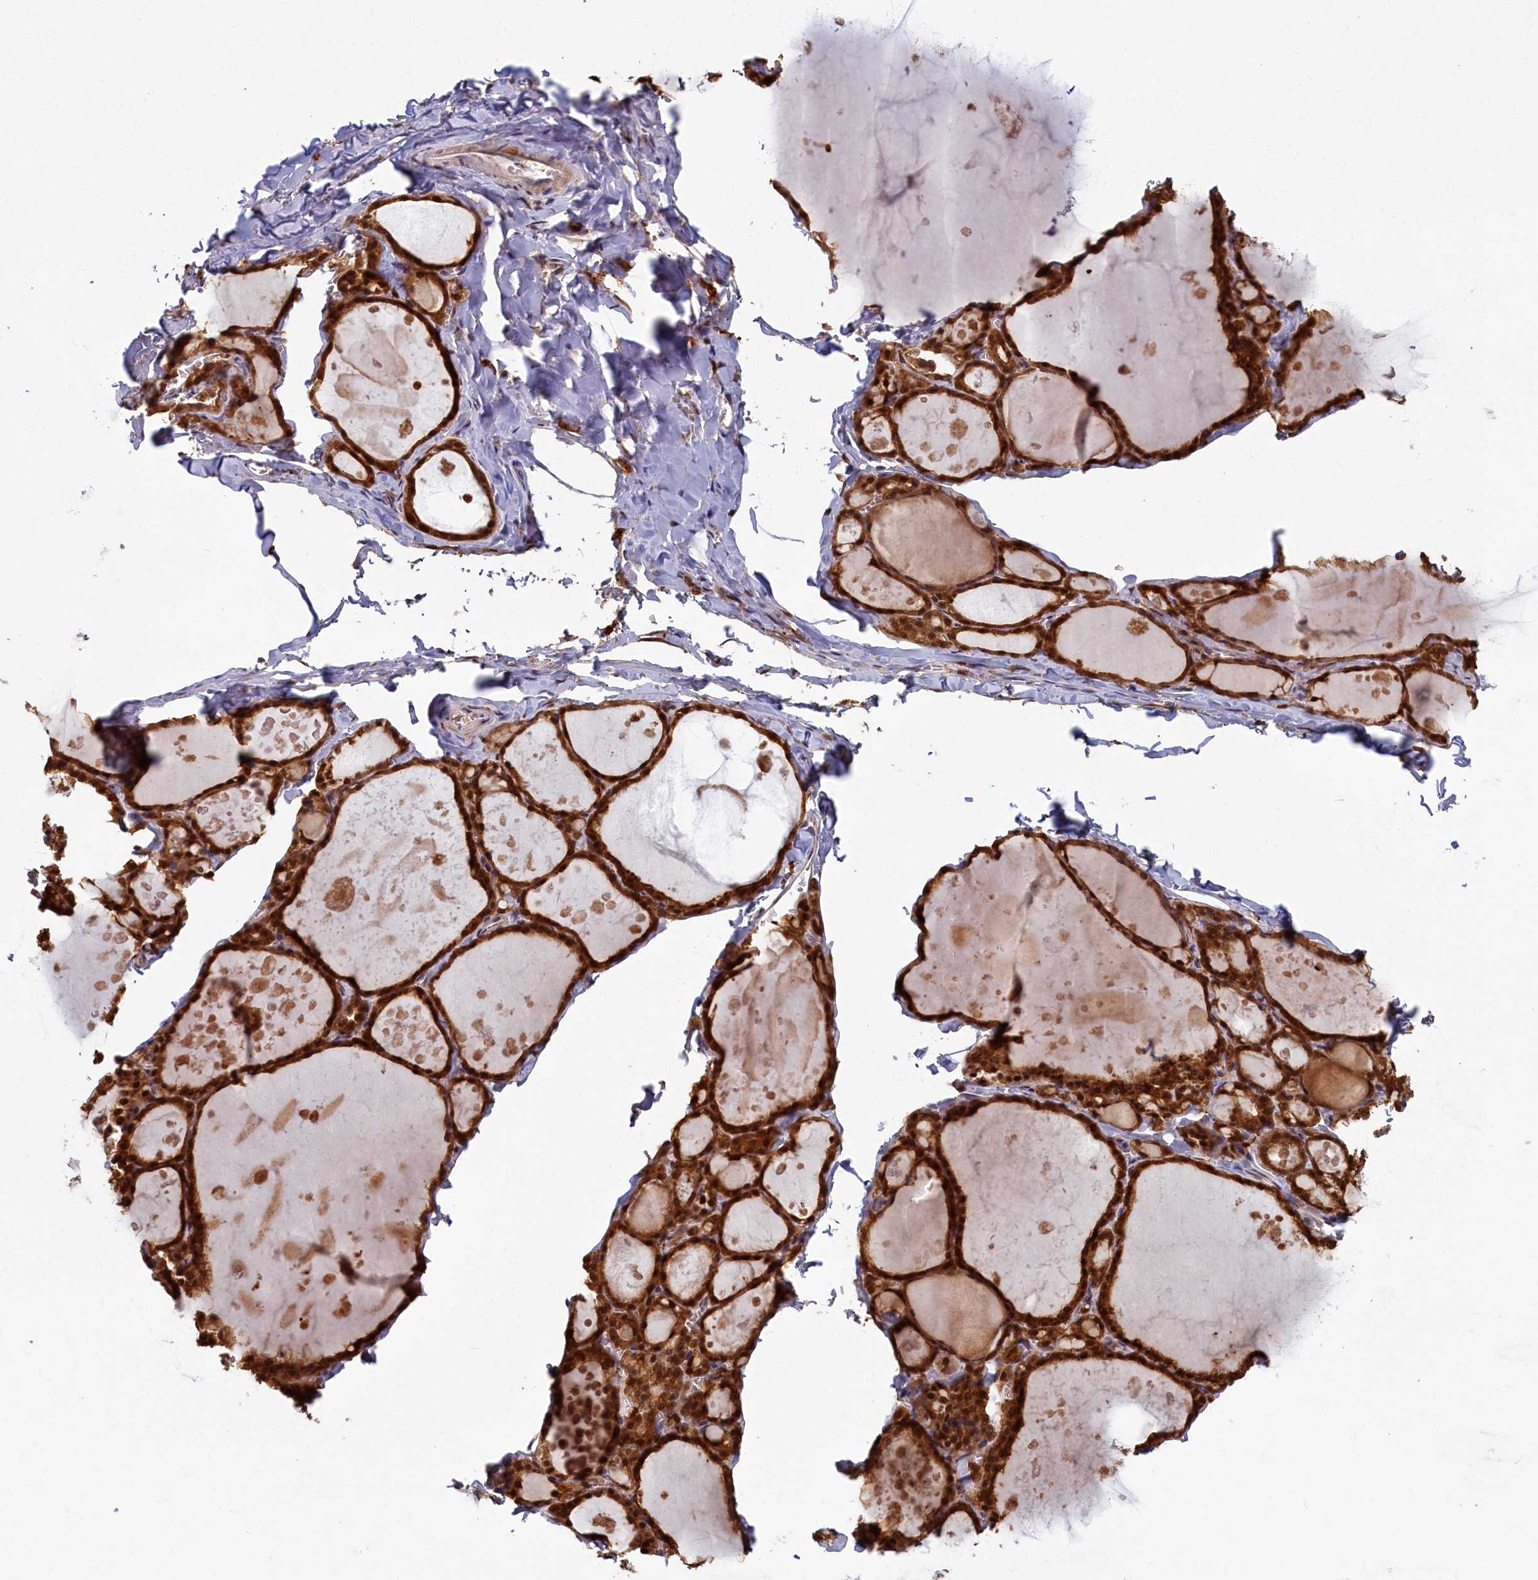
{"staining": {"intensity": "strong", "quantity": ">75%", "location": "cytoplasmic/membranous,nuclear"}, "tissue": "thyroid gland", "cell_type": "Glandular cells", "image_type": "normal", "snomed": [{"axis": "morphology", "description": "Normal tissue, NOS"}, {"axis": "topography", "description": "Thyroid gland"}], "caption": "This is a histology image of IHC staining of unremarkable thyroid gland, which shows strong expression in the cytoplasmic/membranous,nuclear of glandular cells.", "gene": "BLVRB", "patient": {"sex": "male", "age": 56}}